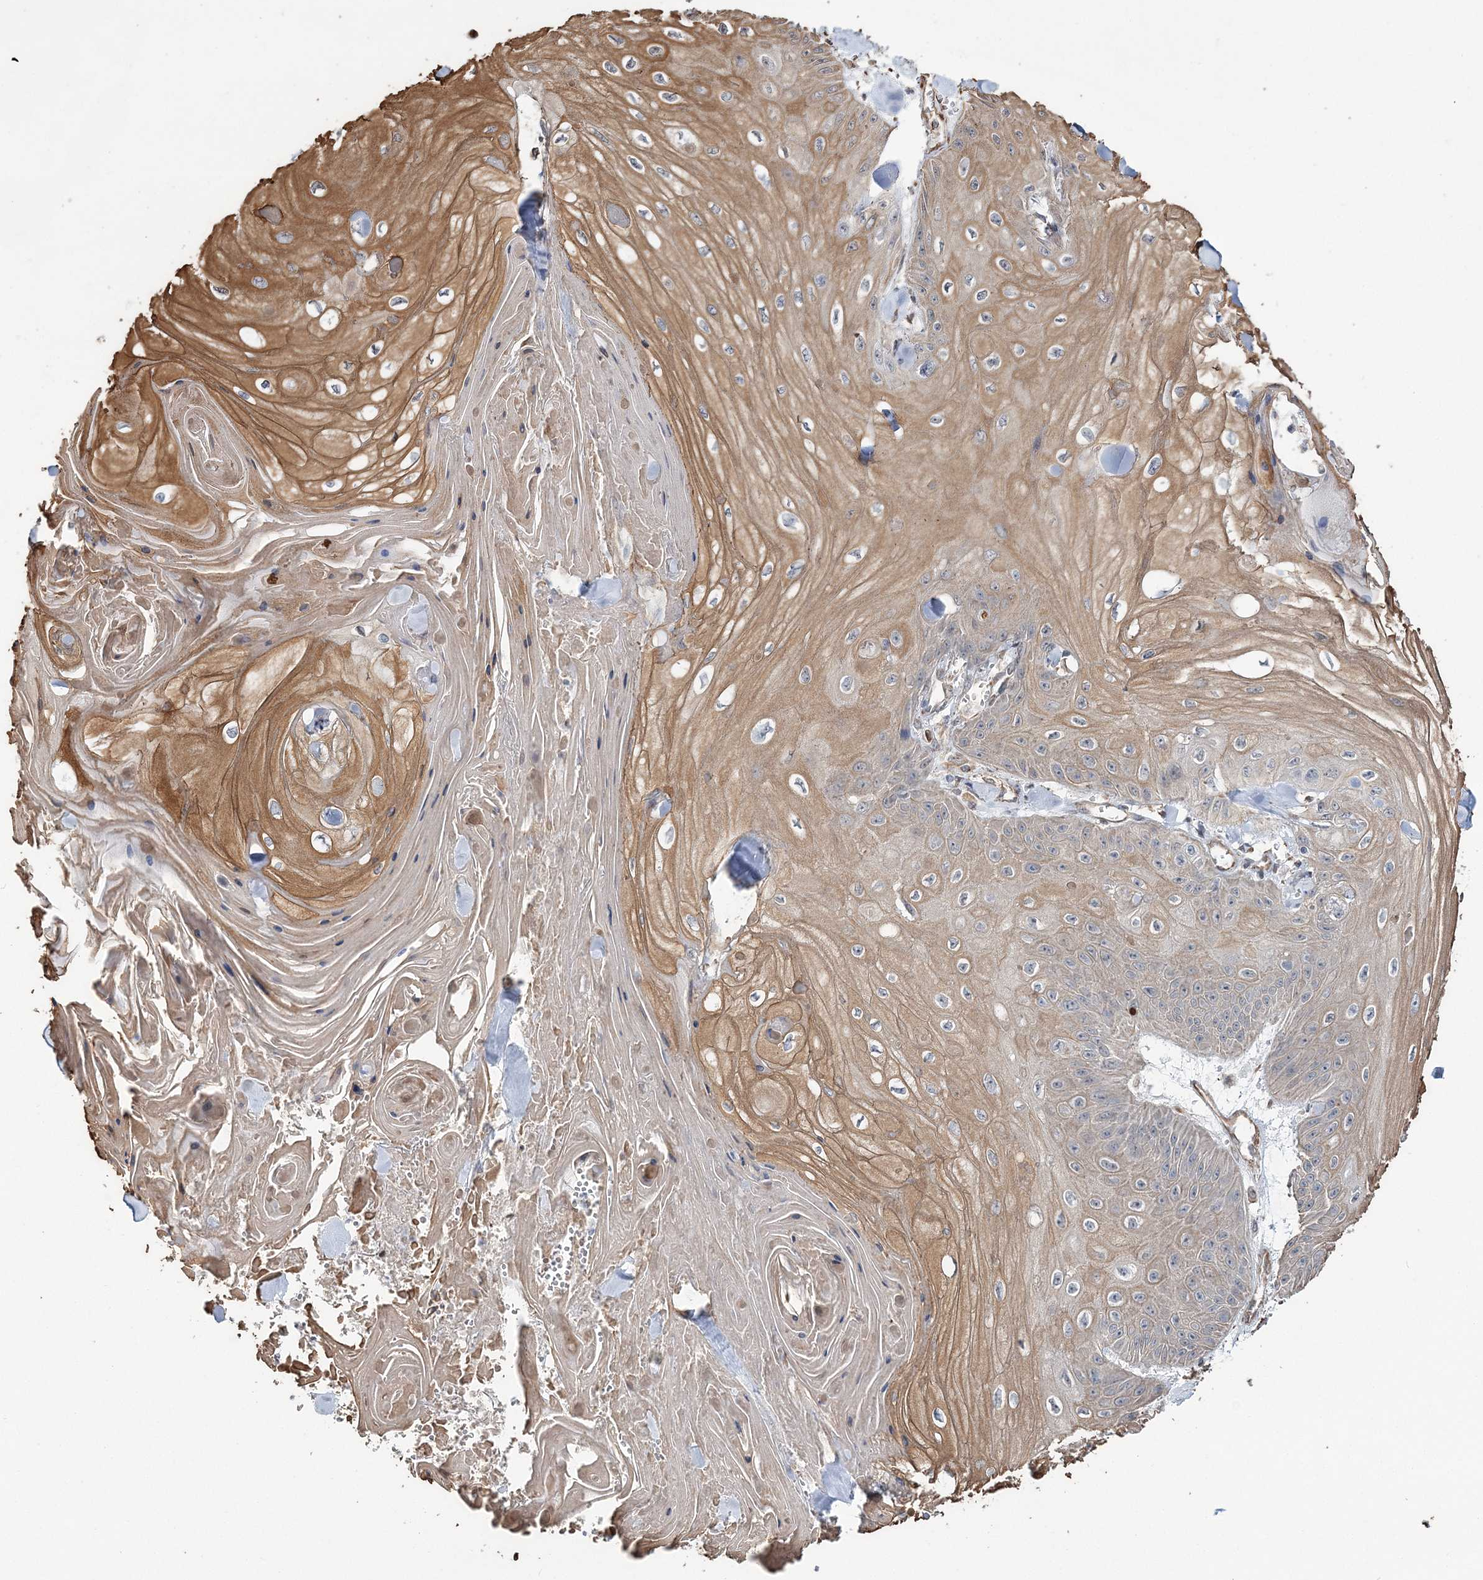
{"staining": {"intensity": "moderate", "quantity": "25%-75%", "location": "cytoplasmic/membranous"}, "tissue": "skin cancer", "cell_type": "Tumor cells", "image_type": "cancer", "snomed": [{"axis": "morphology", "description": "Squamous cell carcinoma, NOS"}, {"axis": "topography", "description": "Skin"}], "caption": "The image shows immunohistochemical staining of squamous cell carcinoma (skin). There is moderate cytoplasmic/membranous expression is seen in approximately 25%-75% of tumor cells.", "gene": "ATP11B", "patient": {"sex": "male", "age": 74}}